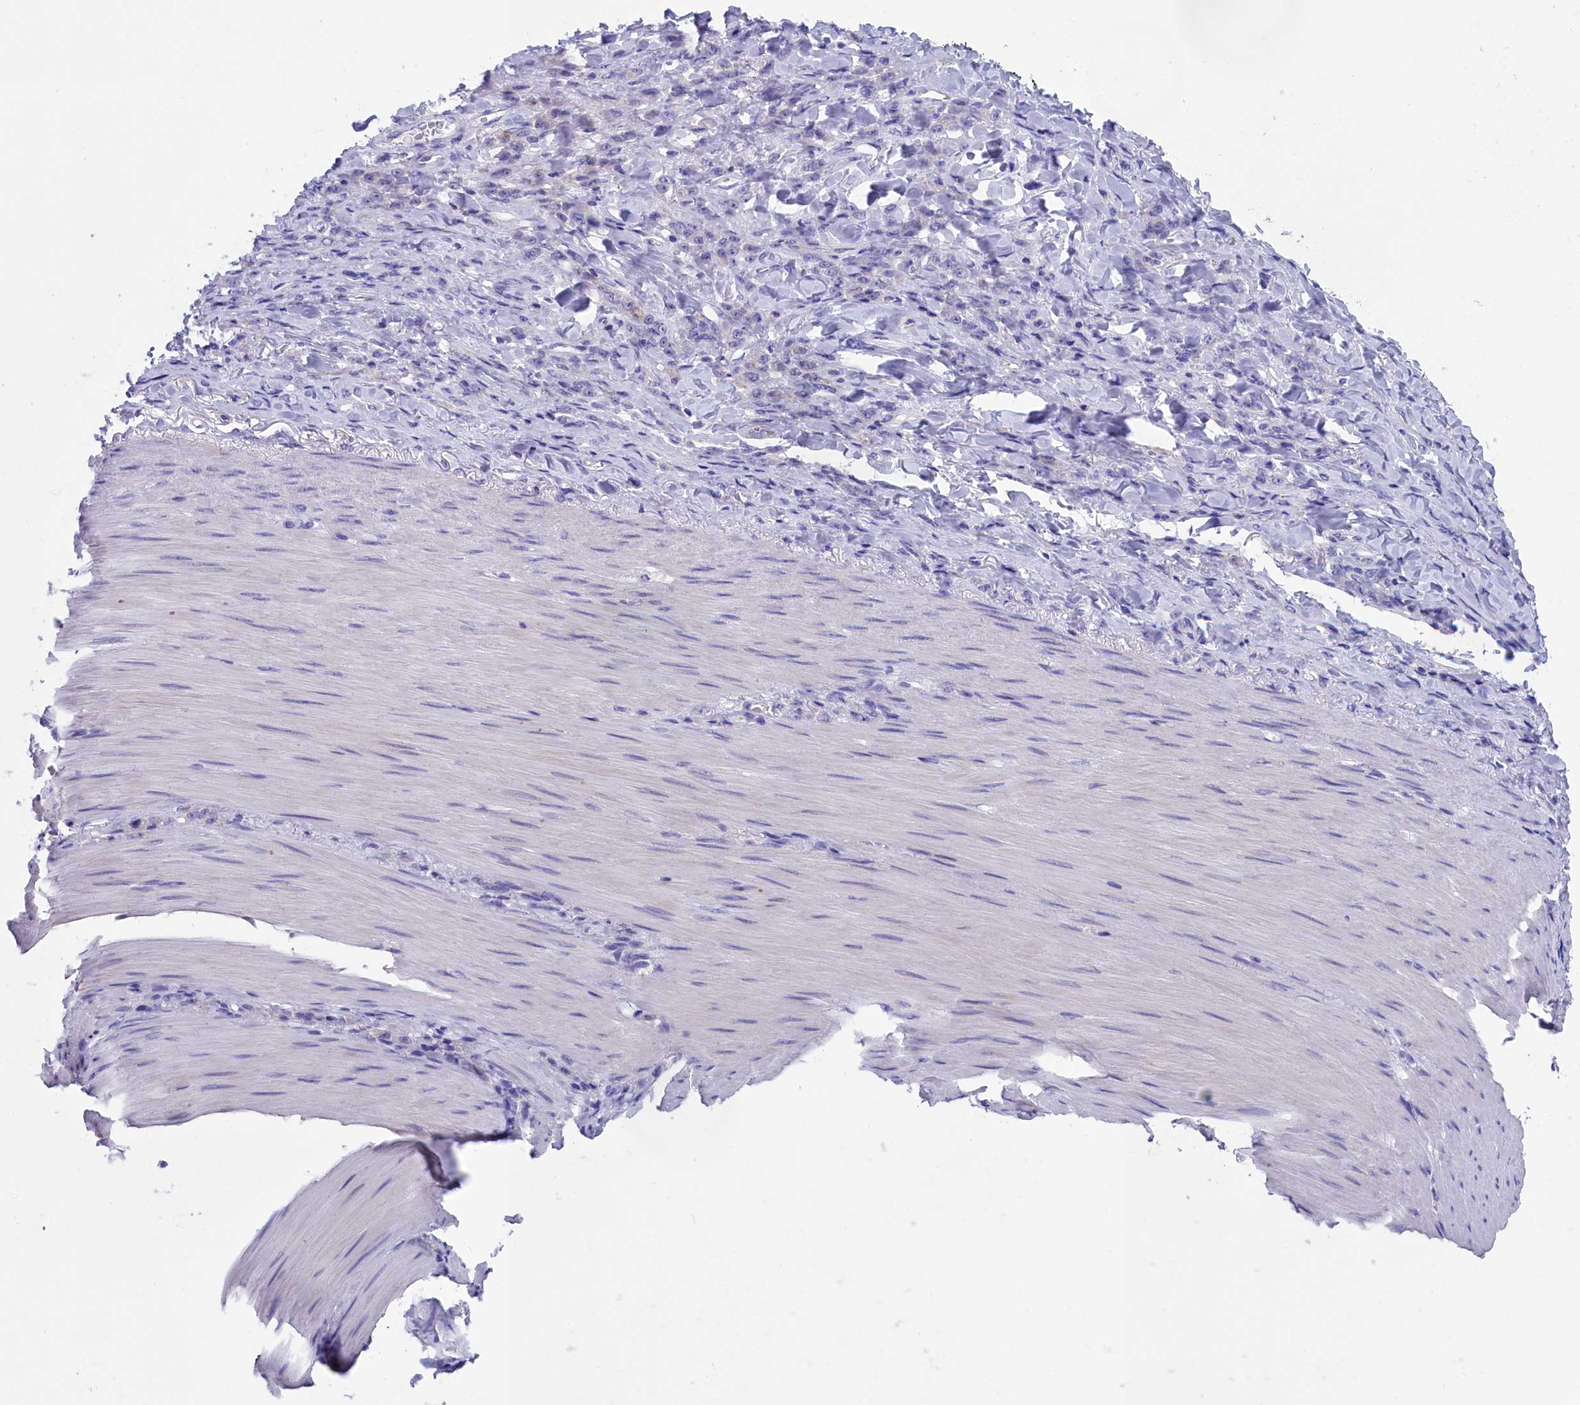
{"staining": {"intensity": "negative", "quantity": "none", "location": "none"}, "tissue": "stomach cancer", "cell_type": "Tumor cells", "image_type": "cancer", "snomed": [{"axis": "morphology", "description": "Normal tissue, NOS"}, {"axis": "morphology", "description": "Adenocarcinoma, NOS"}, {"axis": "topography", "description": "Stomach"}], "caption": "This is an IHC photomicrograph of adenocarcinoma (stomach). There is no positivity in tumor cells.", "gene": "PRDM12", "patient": {"sex": "male", "age": 82}}